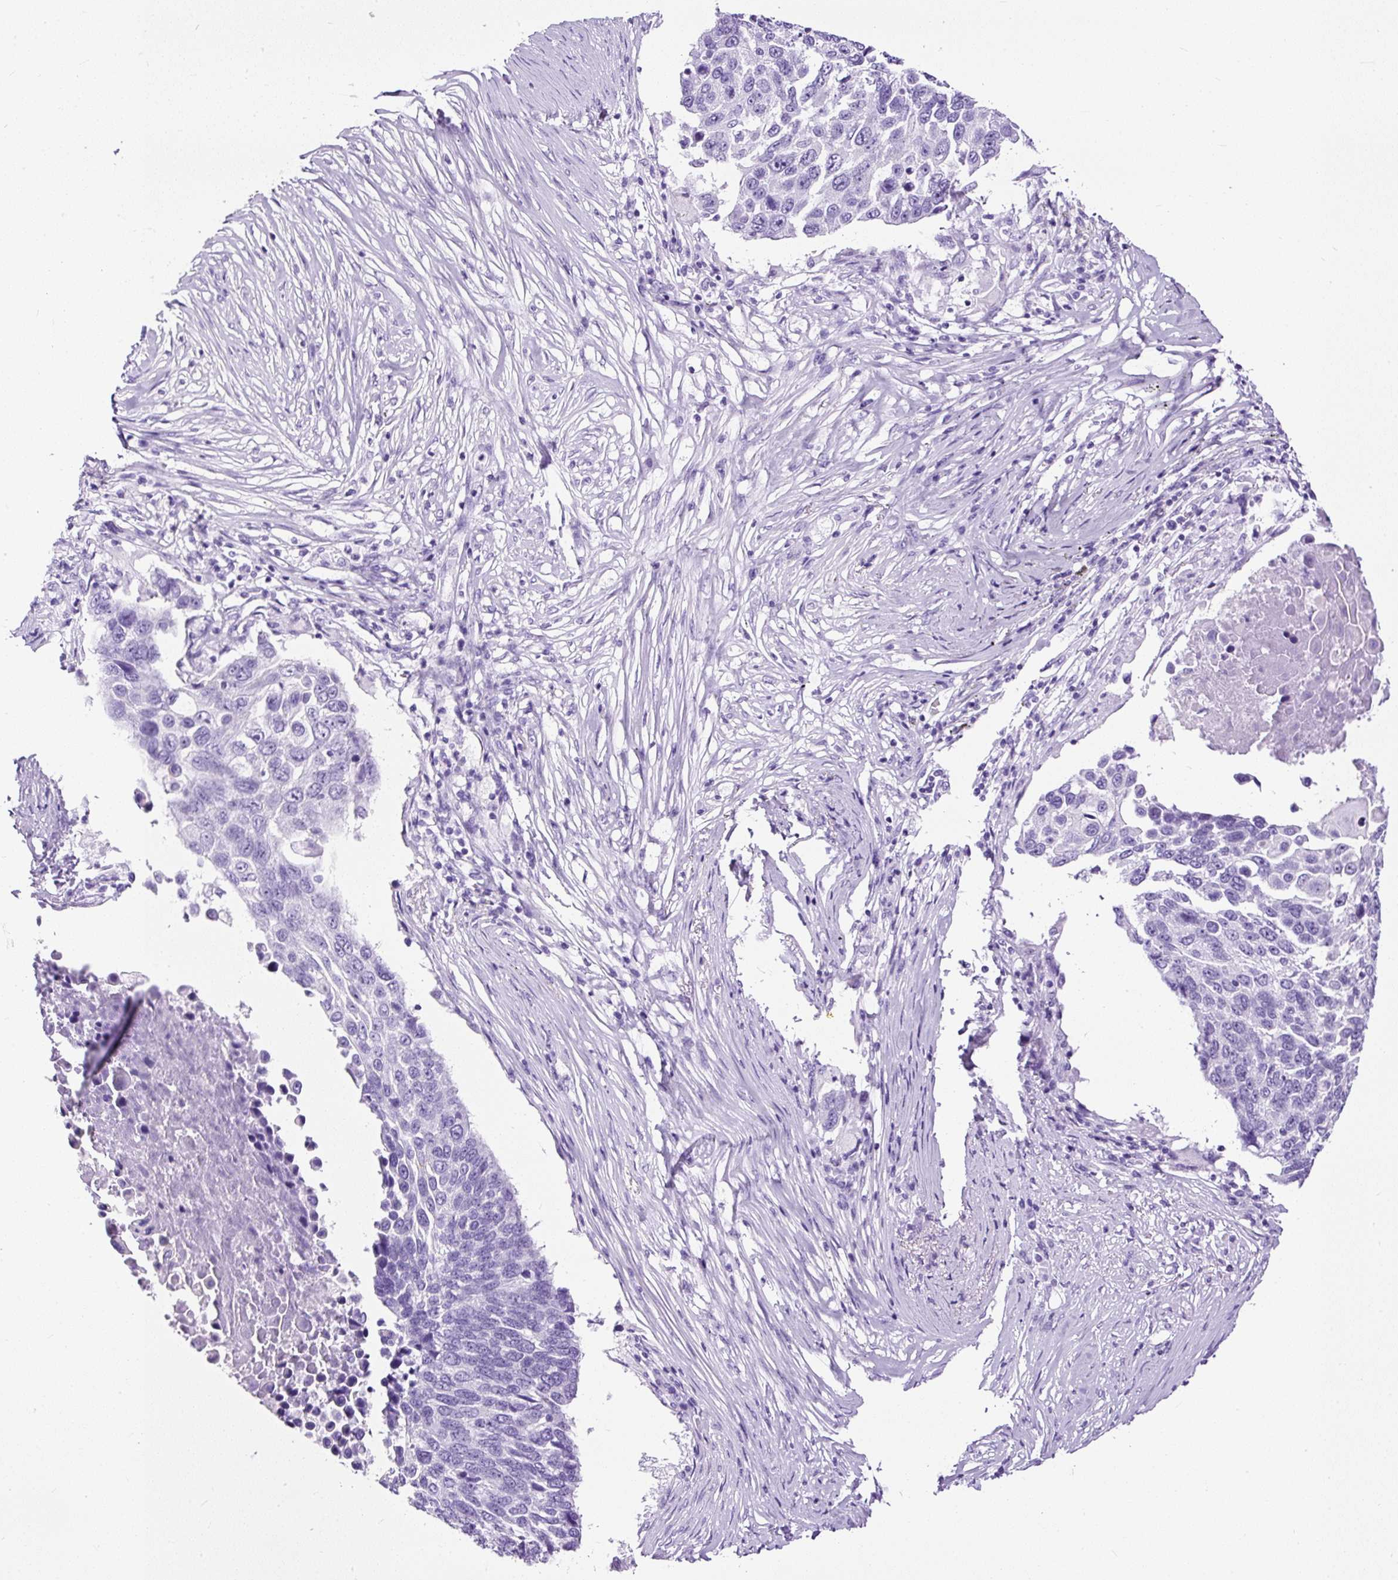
{"staining": {"intensity": "negative", "quantity": "none", "location": "none"}, "tissue": "lung cancer", "cell_type": "Tumor cells", "image_type": "cancer", "snomed": [{"axis": "morphology", "description": "Squamous cell carcinoma, NOS"}, {"axis": "topography", "description": "Lung"}], "caption": "Lung squamous cell carcinoma stained for a protein using immunohistochemistry exhibits no positivity tumor cells.", "gene": "NTS", "patient": {"sex": "male", "age": 66}}